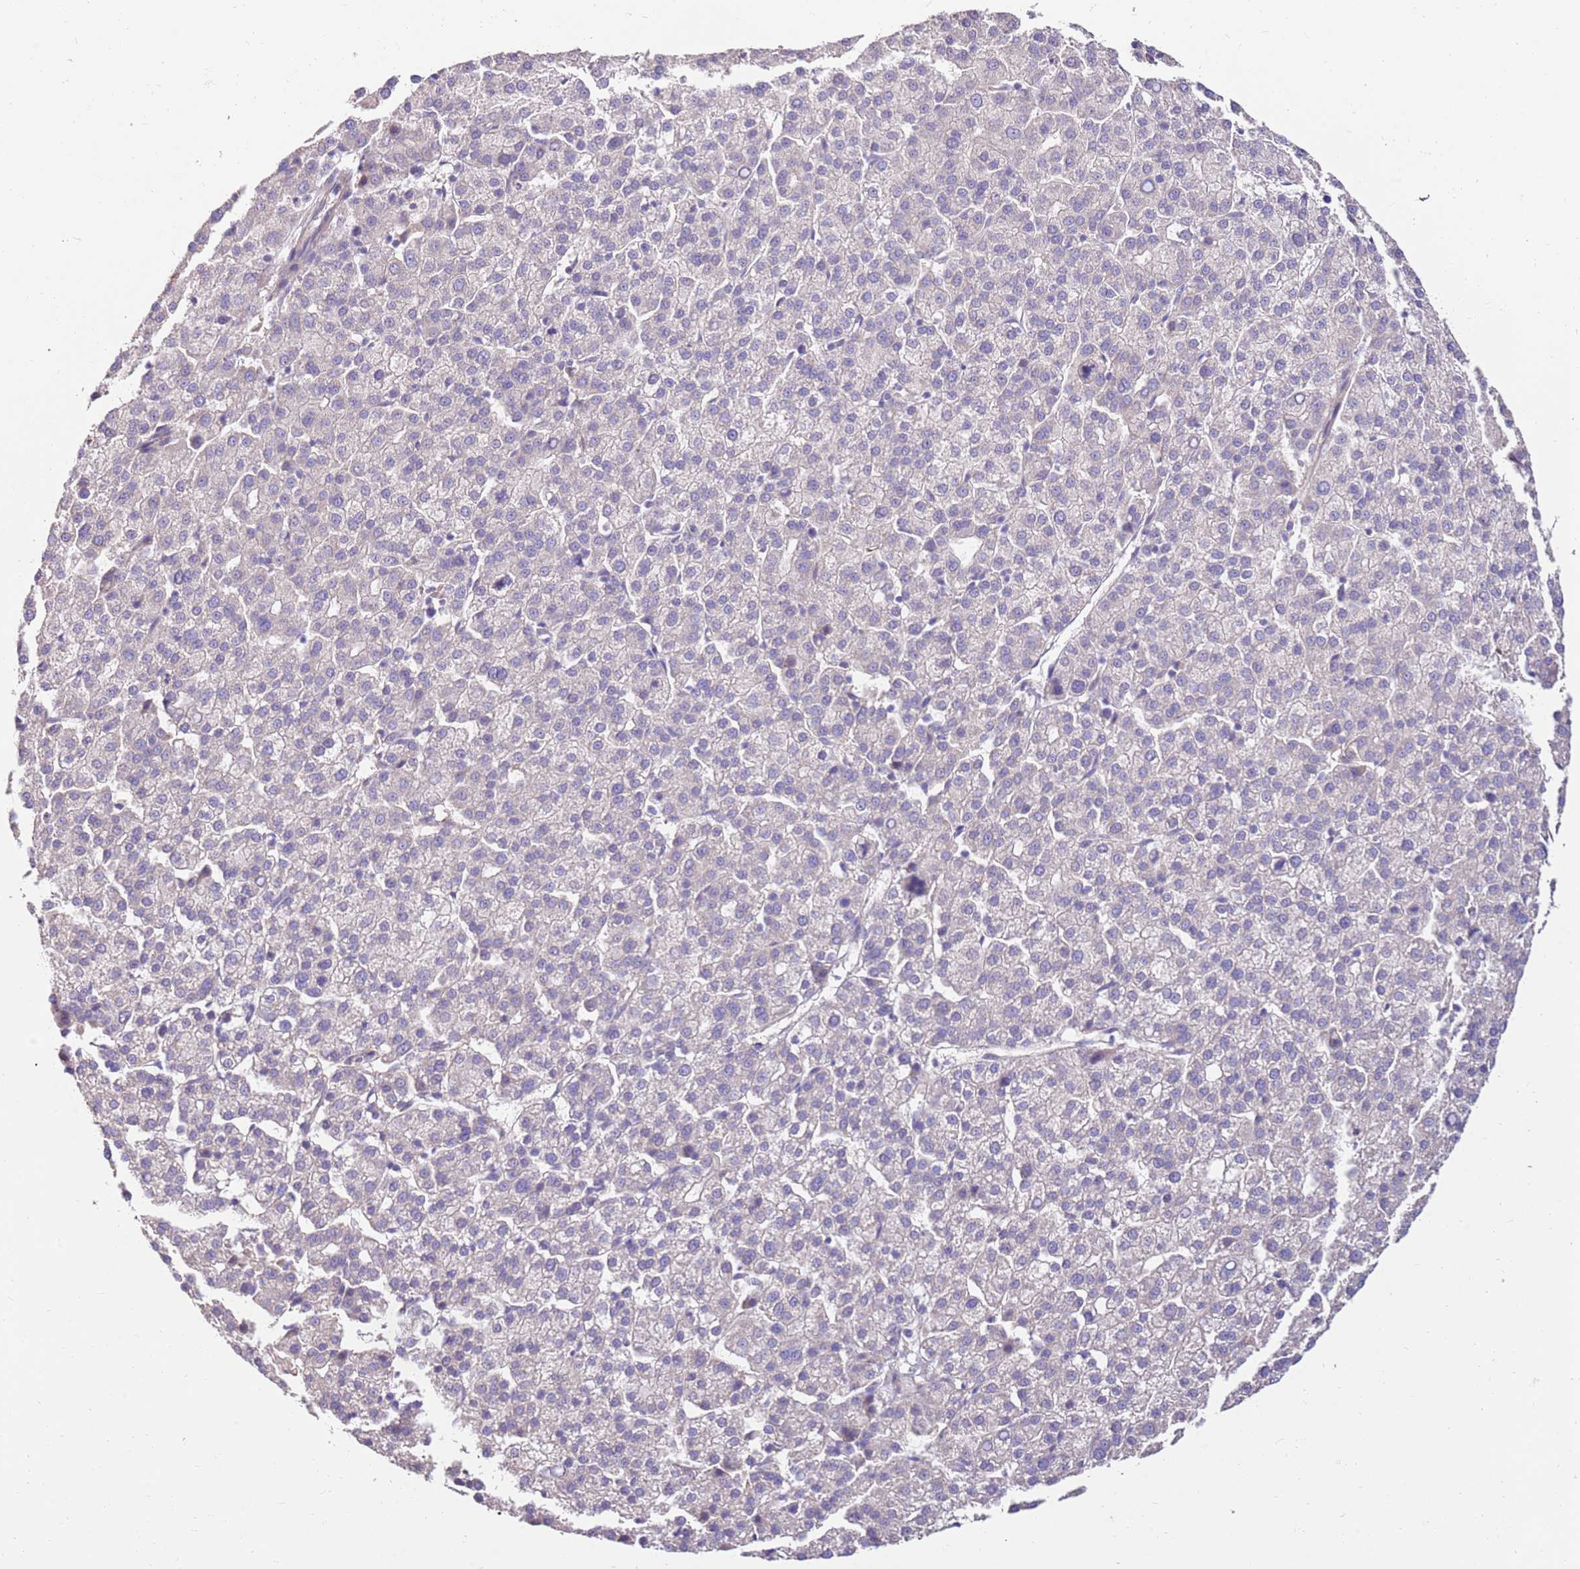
{"staining": {"intensity": "negative", "quantity": "none", "location": "none"}, "tissue": "liver cancer", "cell_type": "Tumor cells", "image_type": "cancer", "snomed": [{"axis": "morphology", "description": "Carcinoma, Hepatocellular, NOS"}, {"axis": "topography", "description": "Liver"}], "caption": "Hepatocellular carcinoma (liver) was stained to show a protein in brown. There is no significant expression in tumor cells.", "gene": "SLC44A4", "patient": {"sex": "female", "age": 58}}